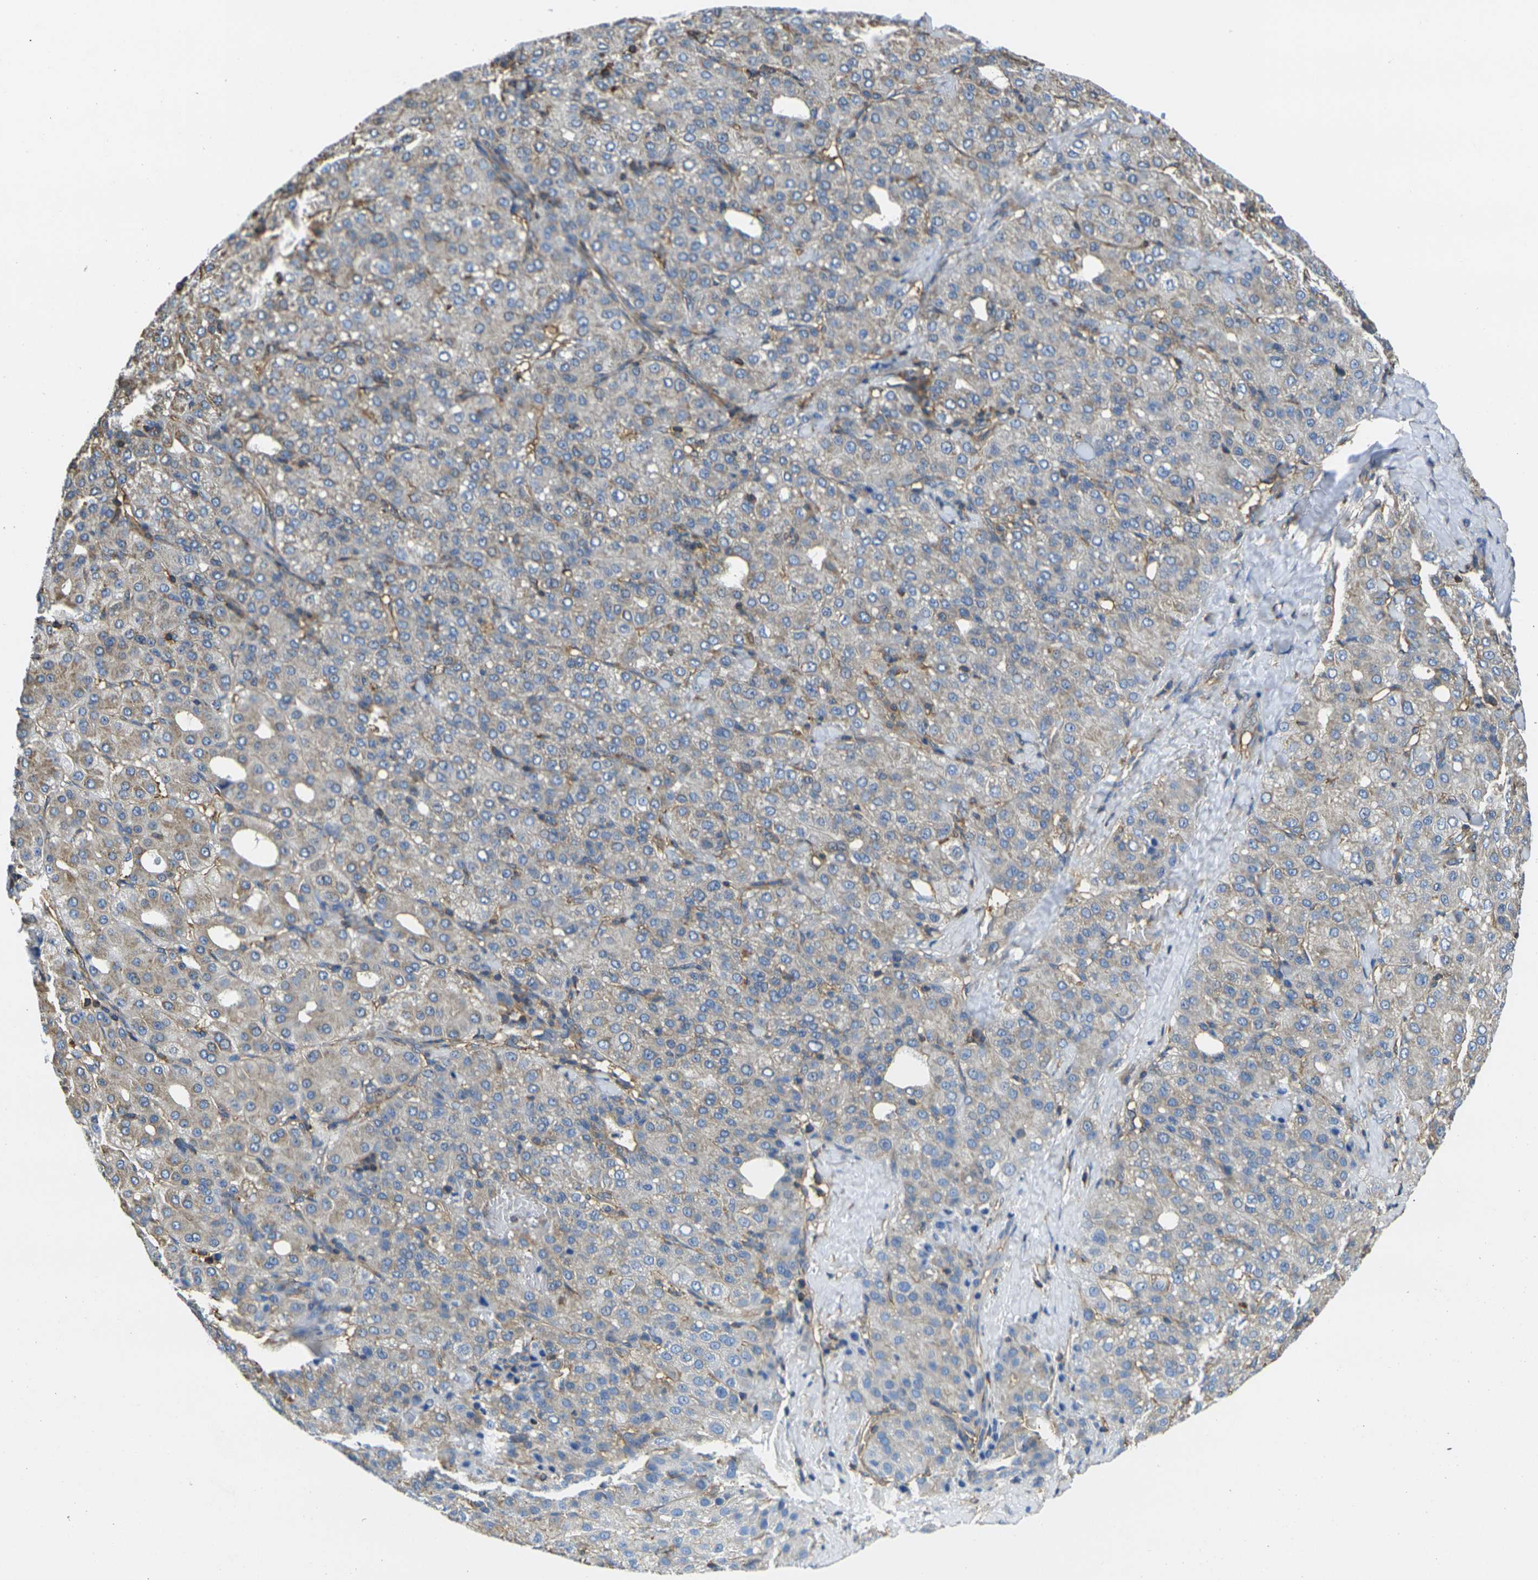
{"staining": {"intensity": "weak", "quantity": ">75%", "location": "cytoplasmic/membranous"}, "tissue": "liver cancer", "cell_type": "Tumor cells", "image_type": "cancer", "snomed": [{"axis": "morphology", "description": "Carcinoma, Hepatocellular, NOS"}, {"axis": "topography", "description": "Liver"}], "caption": "Immunohistochemistry (IHC) micrograph of human hepatocellular carcinoma (liver) stained for a protein (brown), which displays low levels of weak cytoplasmic/membranous positivity in about >75% of tumor cells.", "gene": "FAM110D", "patient": {"sex": "male", "age": 65}}